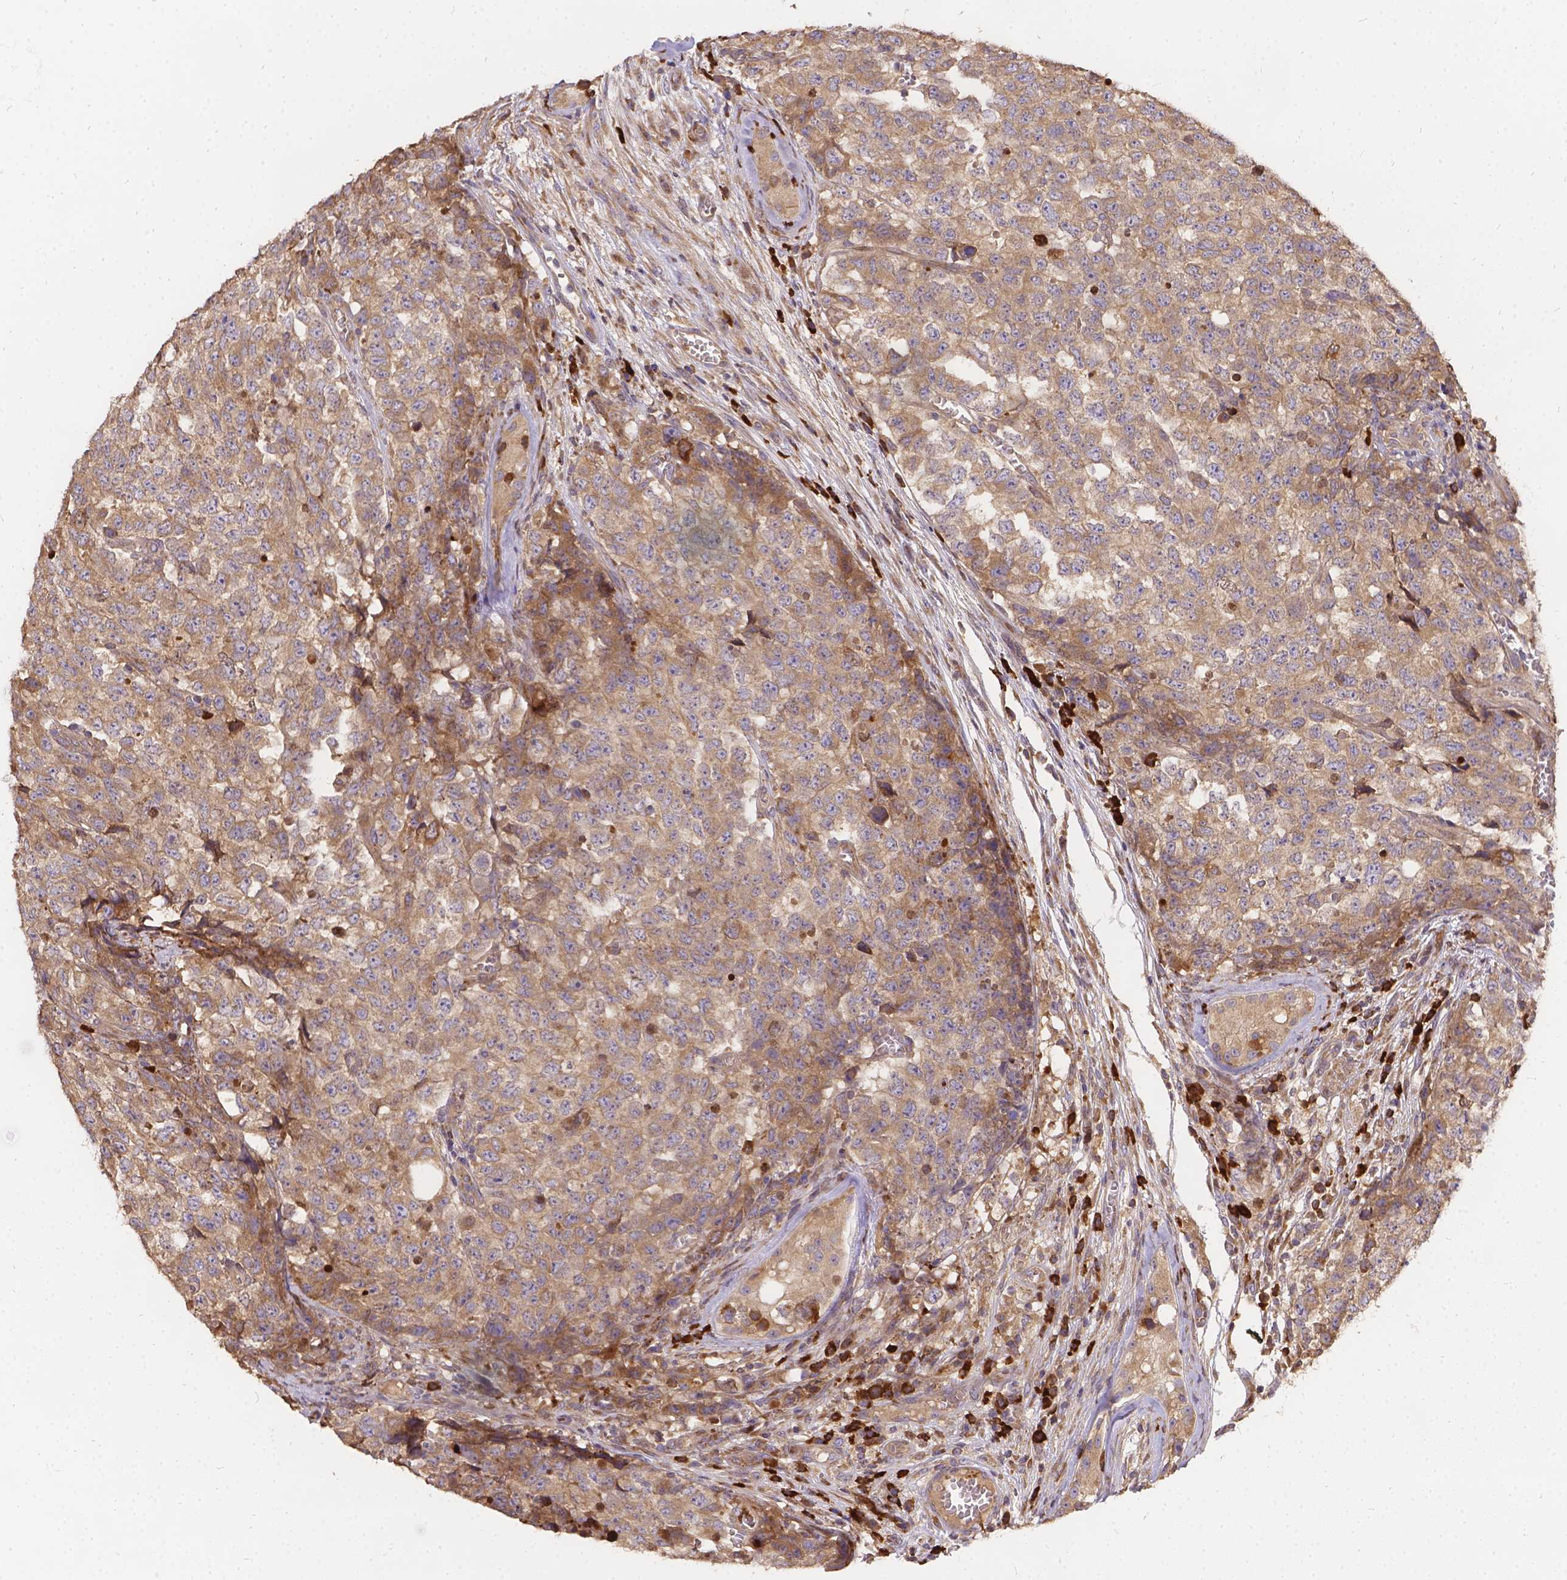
{"staining": {"intensity": "weak", "quantity": ">75%", "location": "cytoplasmic/membranous"}, "tissue": "testis cancer", "cell_type": "Tumor cells", "image_type": "cancer", "snomed": [{"axis": "morphology", "description": "Carcinoma, Embryonal, NOS"}, {"axis": "topography", "description": "Testis"}], "caption": "DAB (3,3'-diaminobenzidine) immunohistochemical staining of testis cancer shows weak cytoplasmic/membranous protein staining in about >75% of tumor cells.", "gene": "DENND6A", "patient": {"sex": "male", "age": 23}}